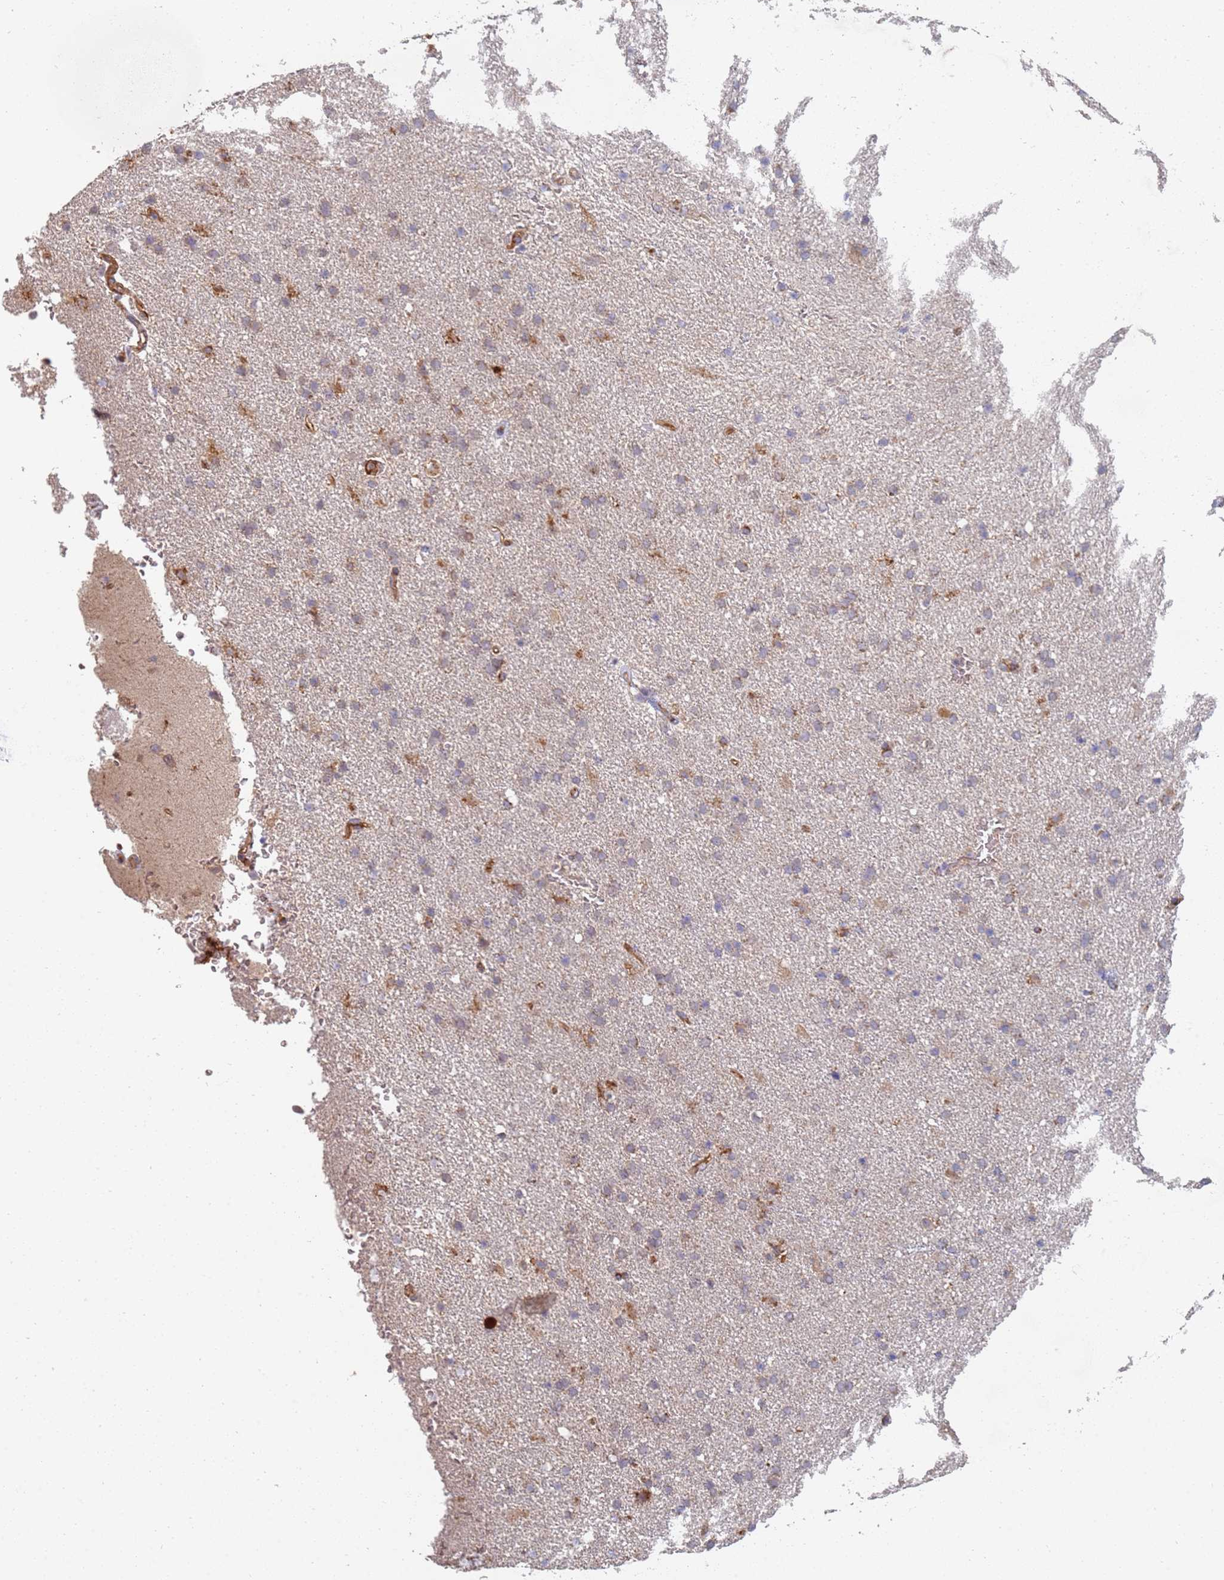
{"staining": {"intensity": "weak", "quantity": "25%-75%", "location": "cytoplasmic/membranous"}, "tissue": "glioma", "cell_type": "Tumor cells", "image_type": "cancer", "snomed": [{"axis": "morphology", "description": "Glioma, malignant, High grade"}, {"axis": "topography", "description": "Brain"}], "caption": "A photomicrograph showing weak cytoplasmic/membranous staining in about 25%-75% of tumor cells in malignant glioma (high-grade), as visualized by brown immunohistochemical staining.", "gene": "ABCB6", "patient": {"sex": "male", "age": 72}}